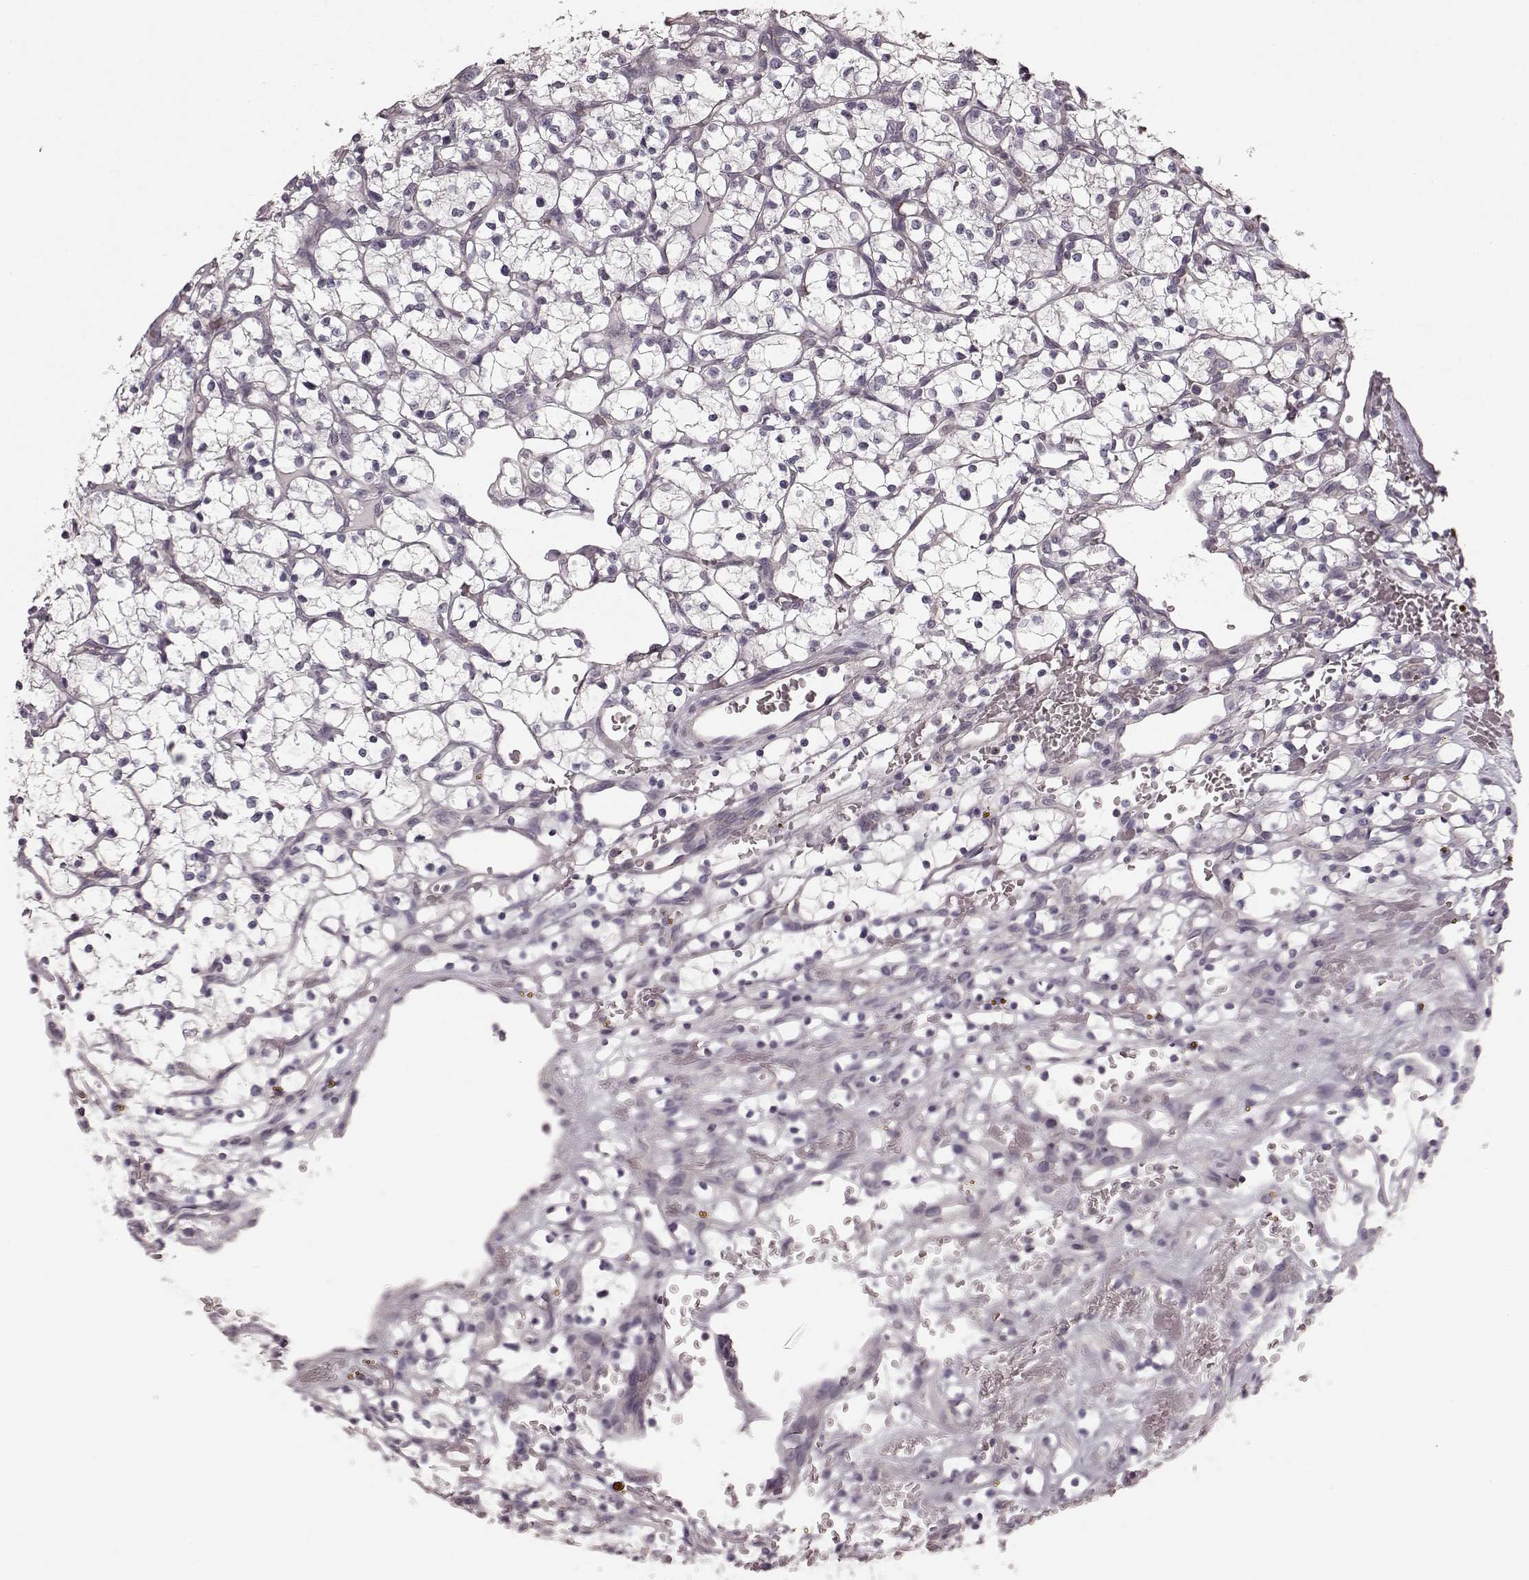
{"staining": {"intensity": "negative", "quantity": "none", "location": "none"}, "tissue": "renal cancer", "cell_type": "Tumor cells", "image_type": "cancer", "snomed": [{"axis": "morphology", "description": "Adenocarcinoma, NOS"}, {"axis": "topography", "description": "Kidney"}], "caption": "A high-resolution micrograph shows immunohistochemistry staining of adenocarcinoma (renal), which exhibits no significant expression in tumor cells.", "gene": "PRKCE", "patient": {"sex": "female", "age": 64}}